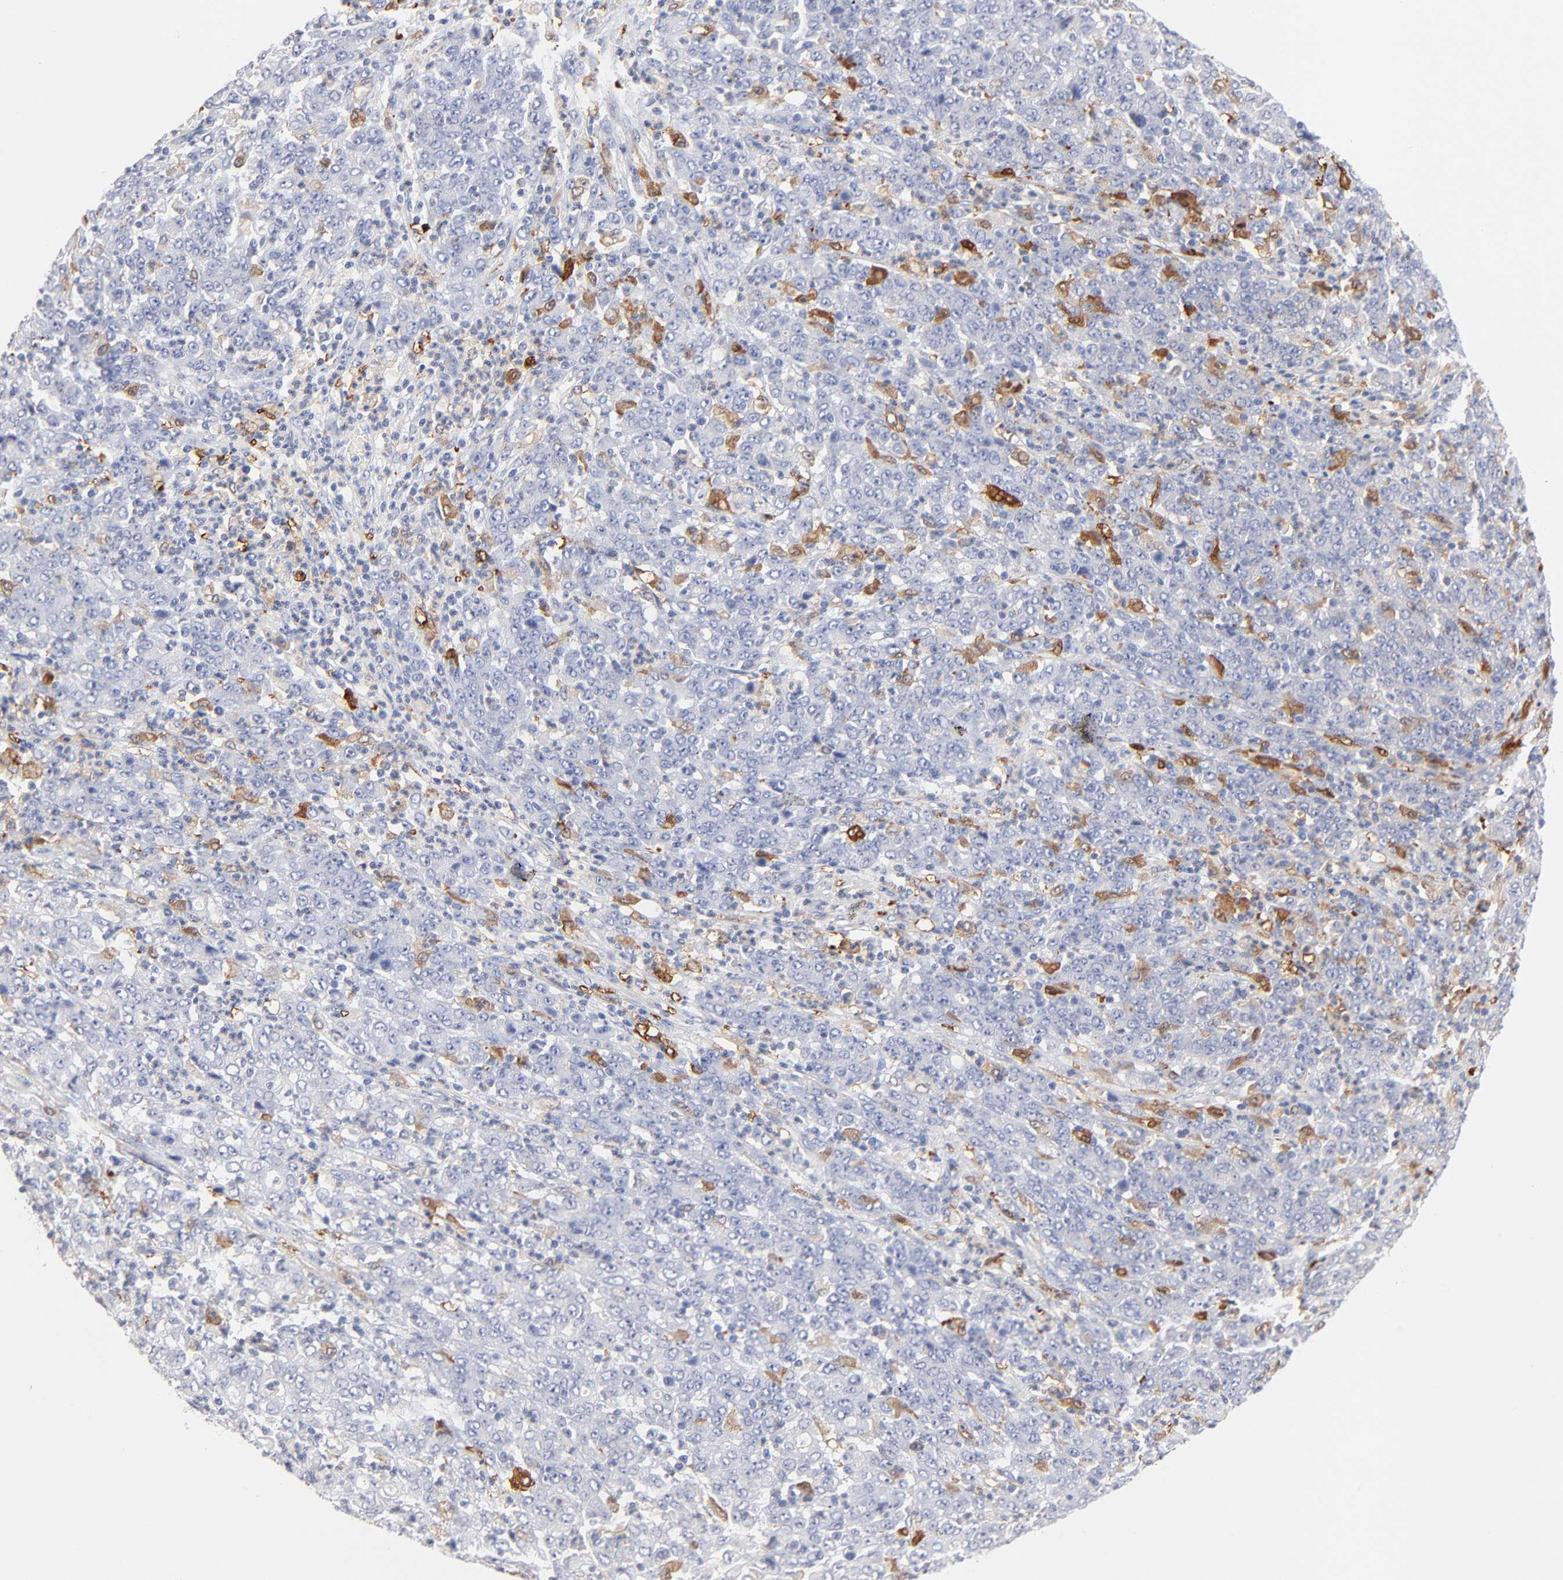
{"staining": {"intensity": "negative", "quantity": "none", "location": "none"}, "tissue": "stomach cancer", "cell_type": "Tumor cells", "image_type": "cancer", "snomed": [{"axis": "morphology", "description": "Adenocarcinoma, NOS"}, {"axis": "topography", "description": "Stomach, lower"}], "caption": "Tumor cells show no significant staining in stomach adenocarcinoma. (Stains: DAB (3,3'-diaminobenzidine) immunohistochemistry with hematoxylin counter stain, Microscopy: brightfield microscopy at high magnification).", "gene": "IFIT2", "patient": {"sex": "female", "age": 71}}